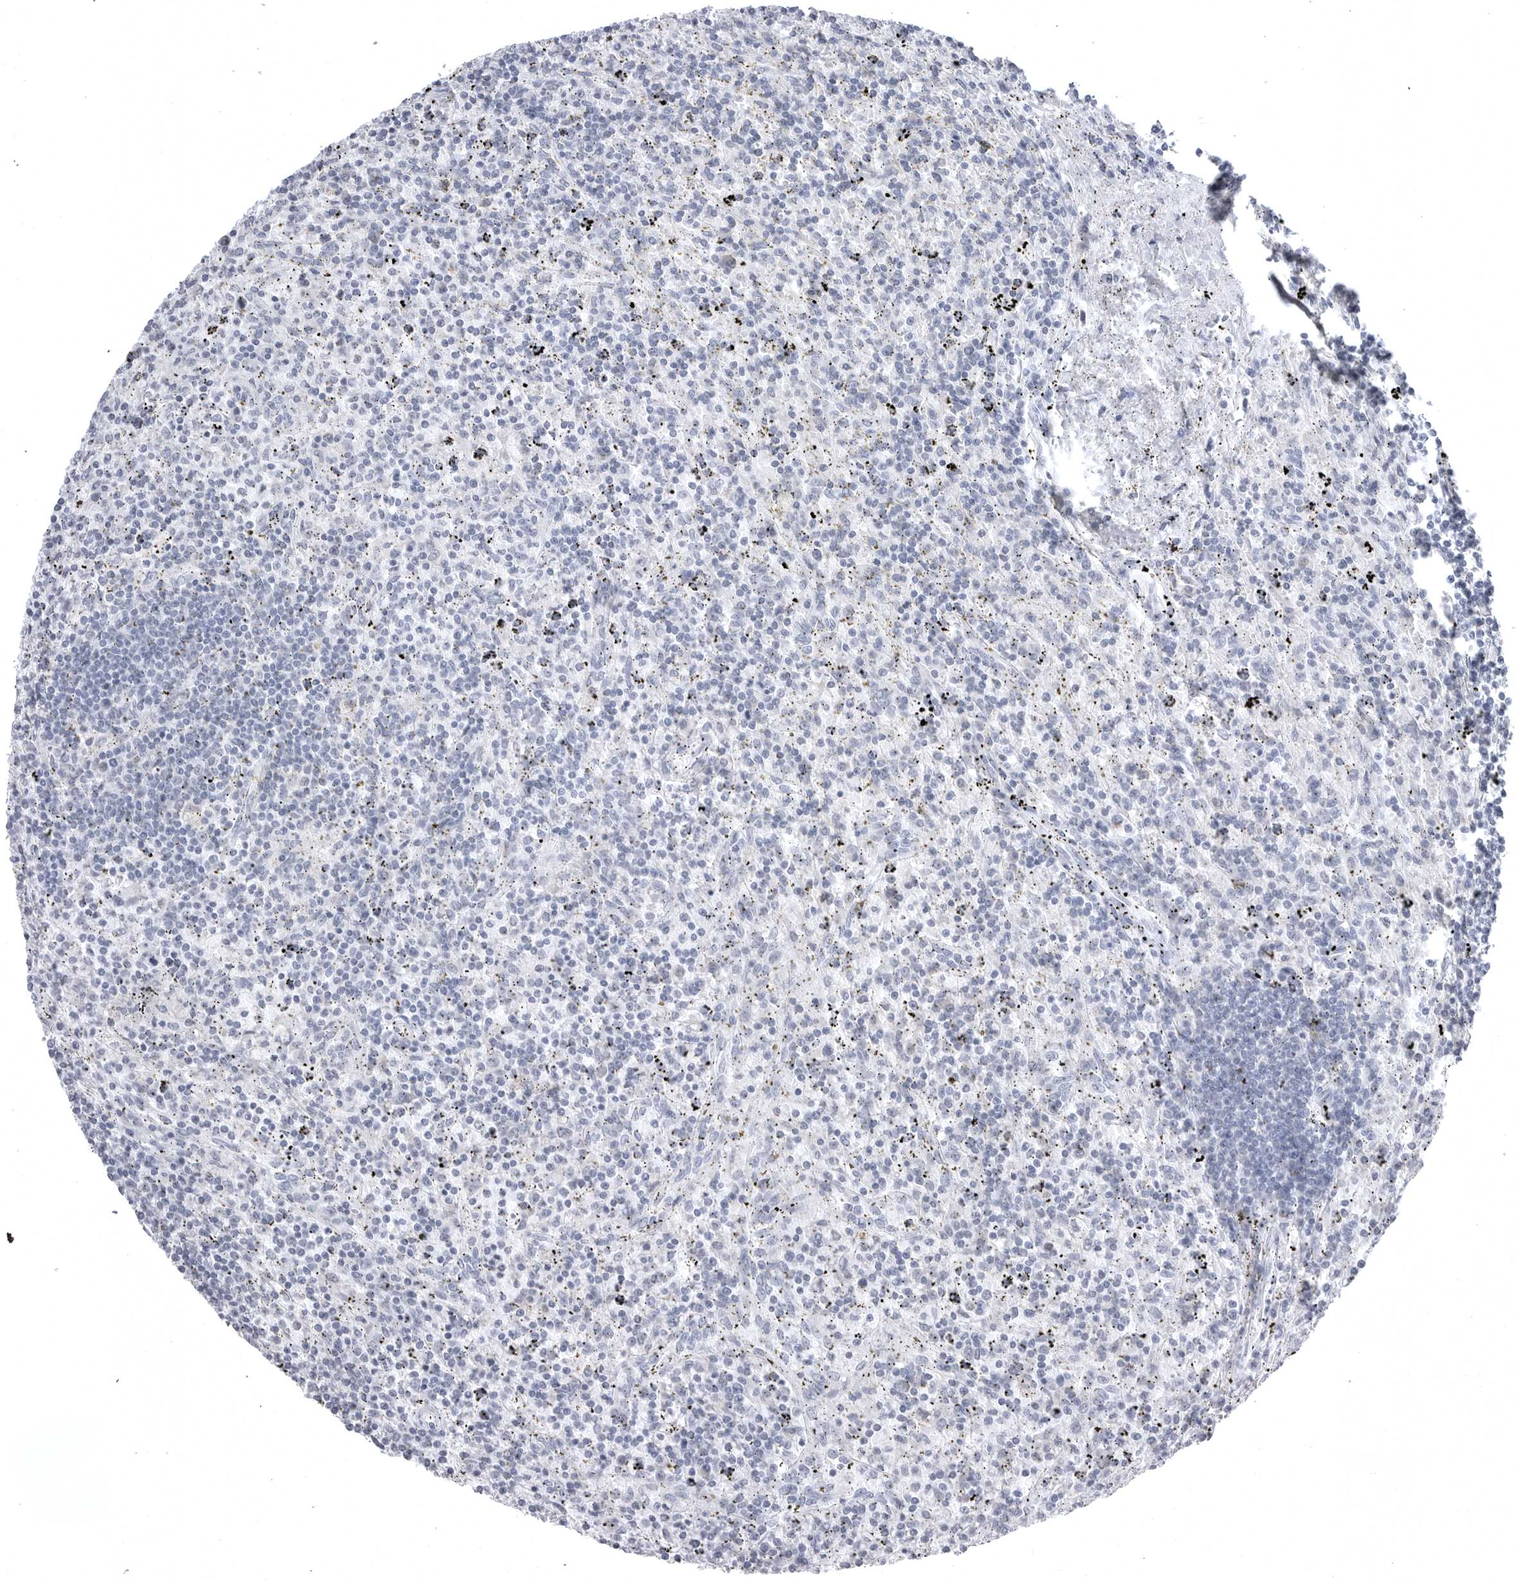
{"staining": {"intensity": "negative", "quantity": "none", "location": "none"}, "tissue": "lymphoma", "cell_type": "Tumor cells", "image_type": "cancer", "snomed": [{"axis": "morphology", "description": "Malignant lymphoma, non-Hodgkin's type, Low grade"}, {"axis": "topography", "description": "Spleen"}], "caption": "Immunohistochemical staining of human lymphoma reveals no significant expression in tumor cells.", "gene": "TUFM", "patient": {"sex": "male", "age": 76}}